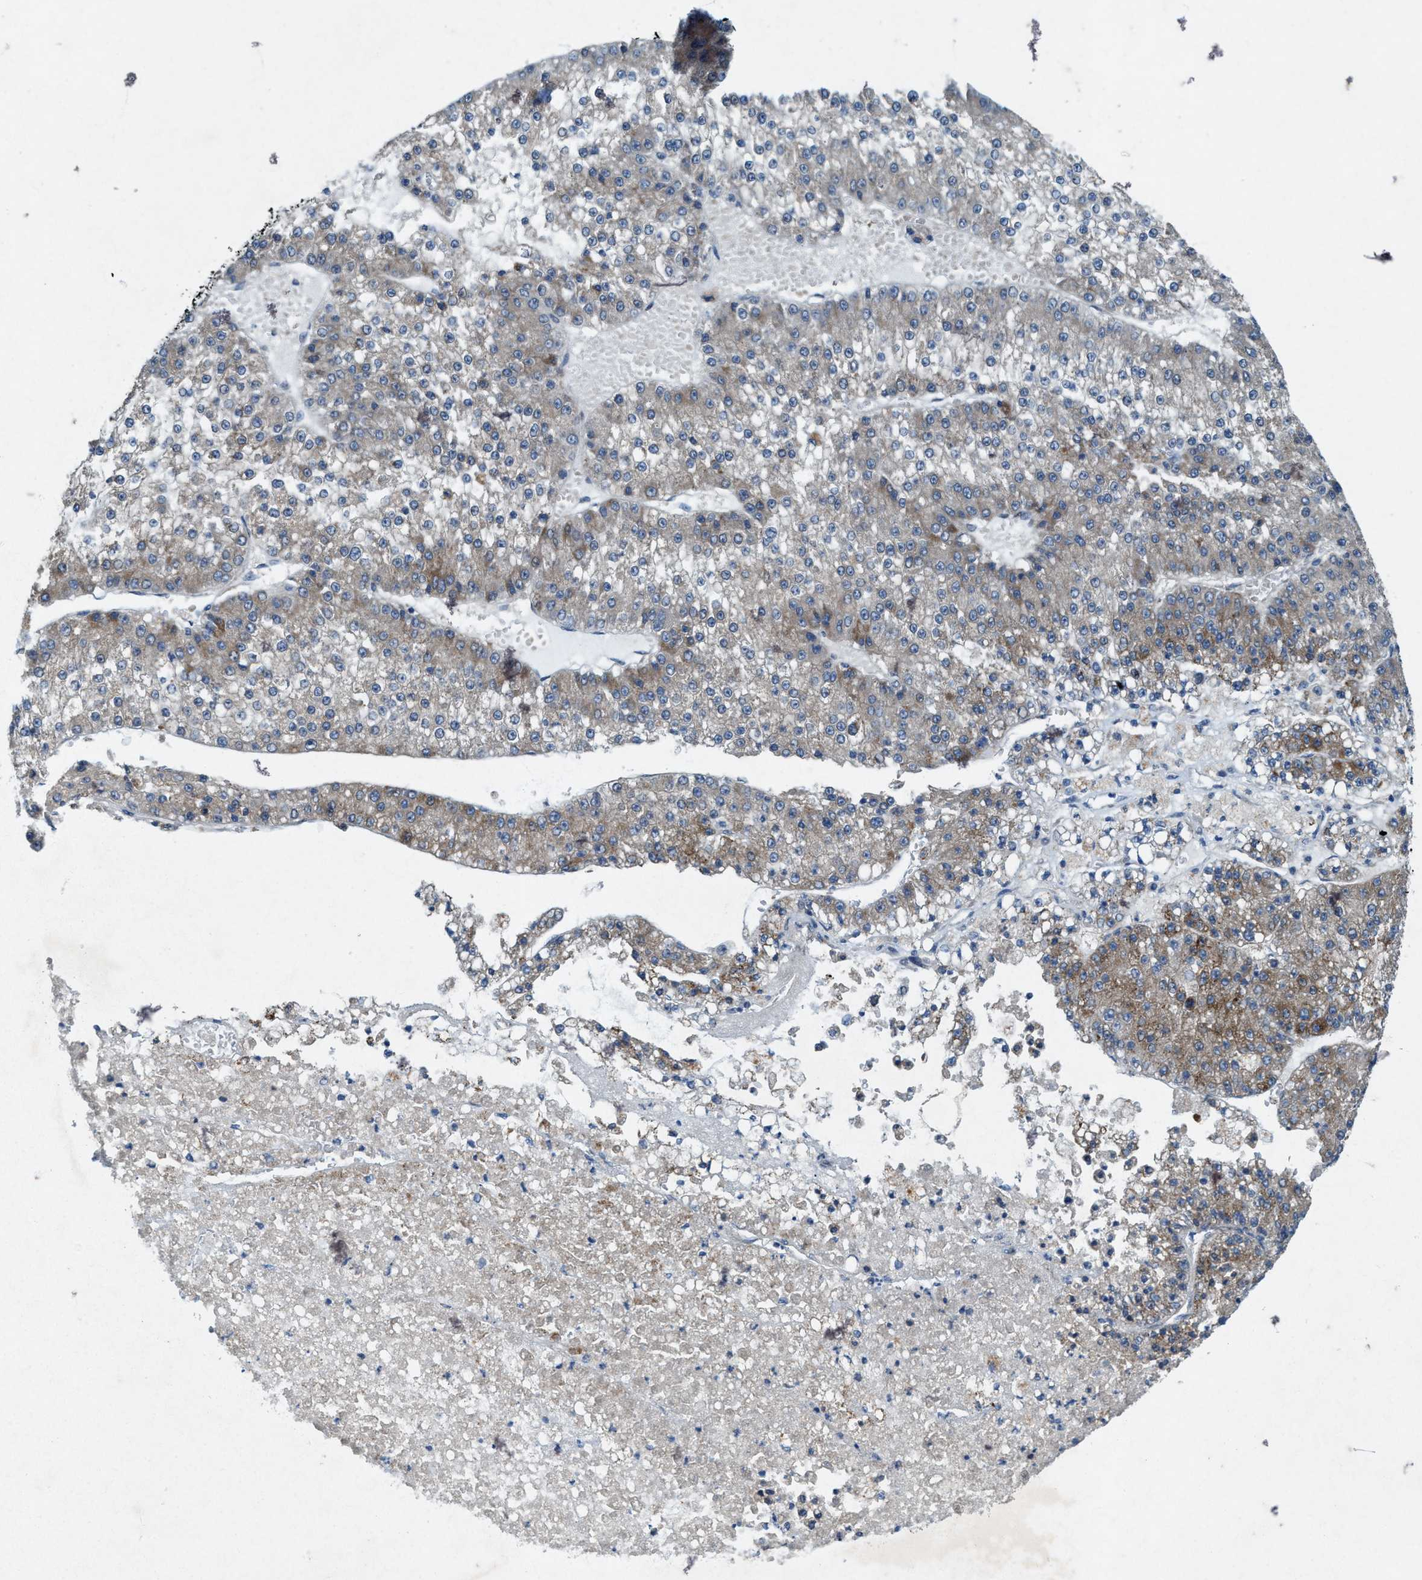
{"staining": {"intensity": "weak", "quantity": "25%-75%", "location": "cytoplasmic/membranous"}, "tissue": "liver cancer", "cell_type": "Tumor cells", "image_type": "cancer", "snomed": [{"axis": "morphology", "description": "Carcinoma, Hepatocellular, NOS"}, {"axis": "topography", "description": "Liver"}], "caption": "This photomicrograph exhibits liver cancer (hepatocellular carcinoma) stained with immunohistochemistry to label a protein in brown. The cytoplasmic/membranous of tumor cells show weak positivity for the protein. Nuclei are counter-stained blue.", "gene": "URGCP", "patient": {"sex": "female", "age": 73}}